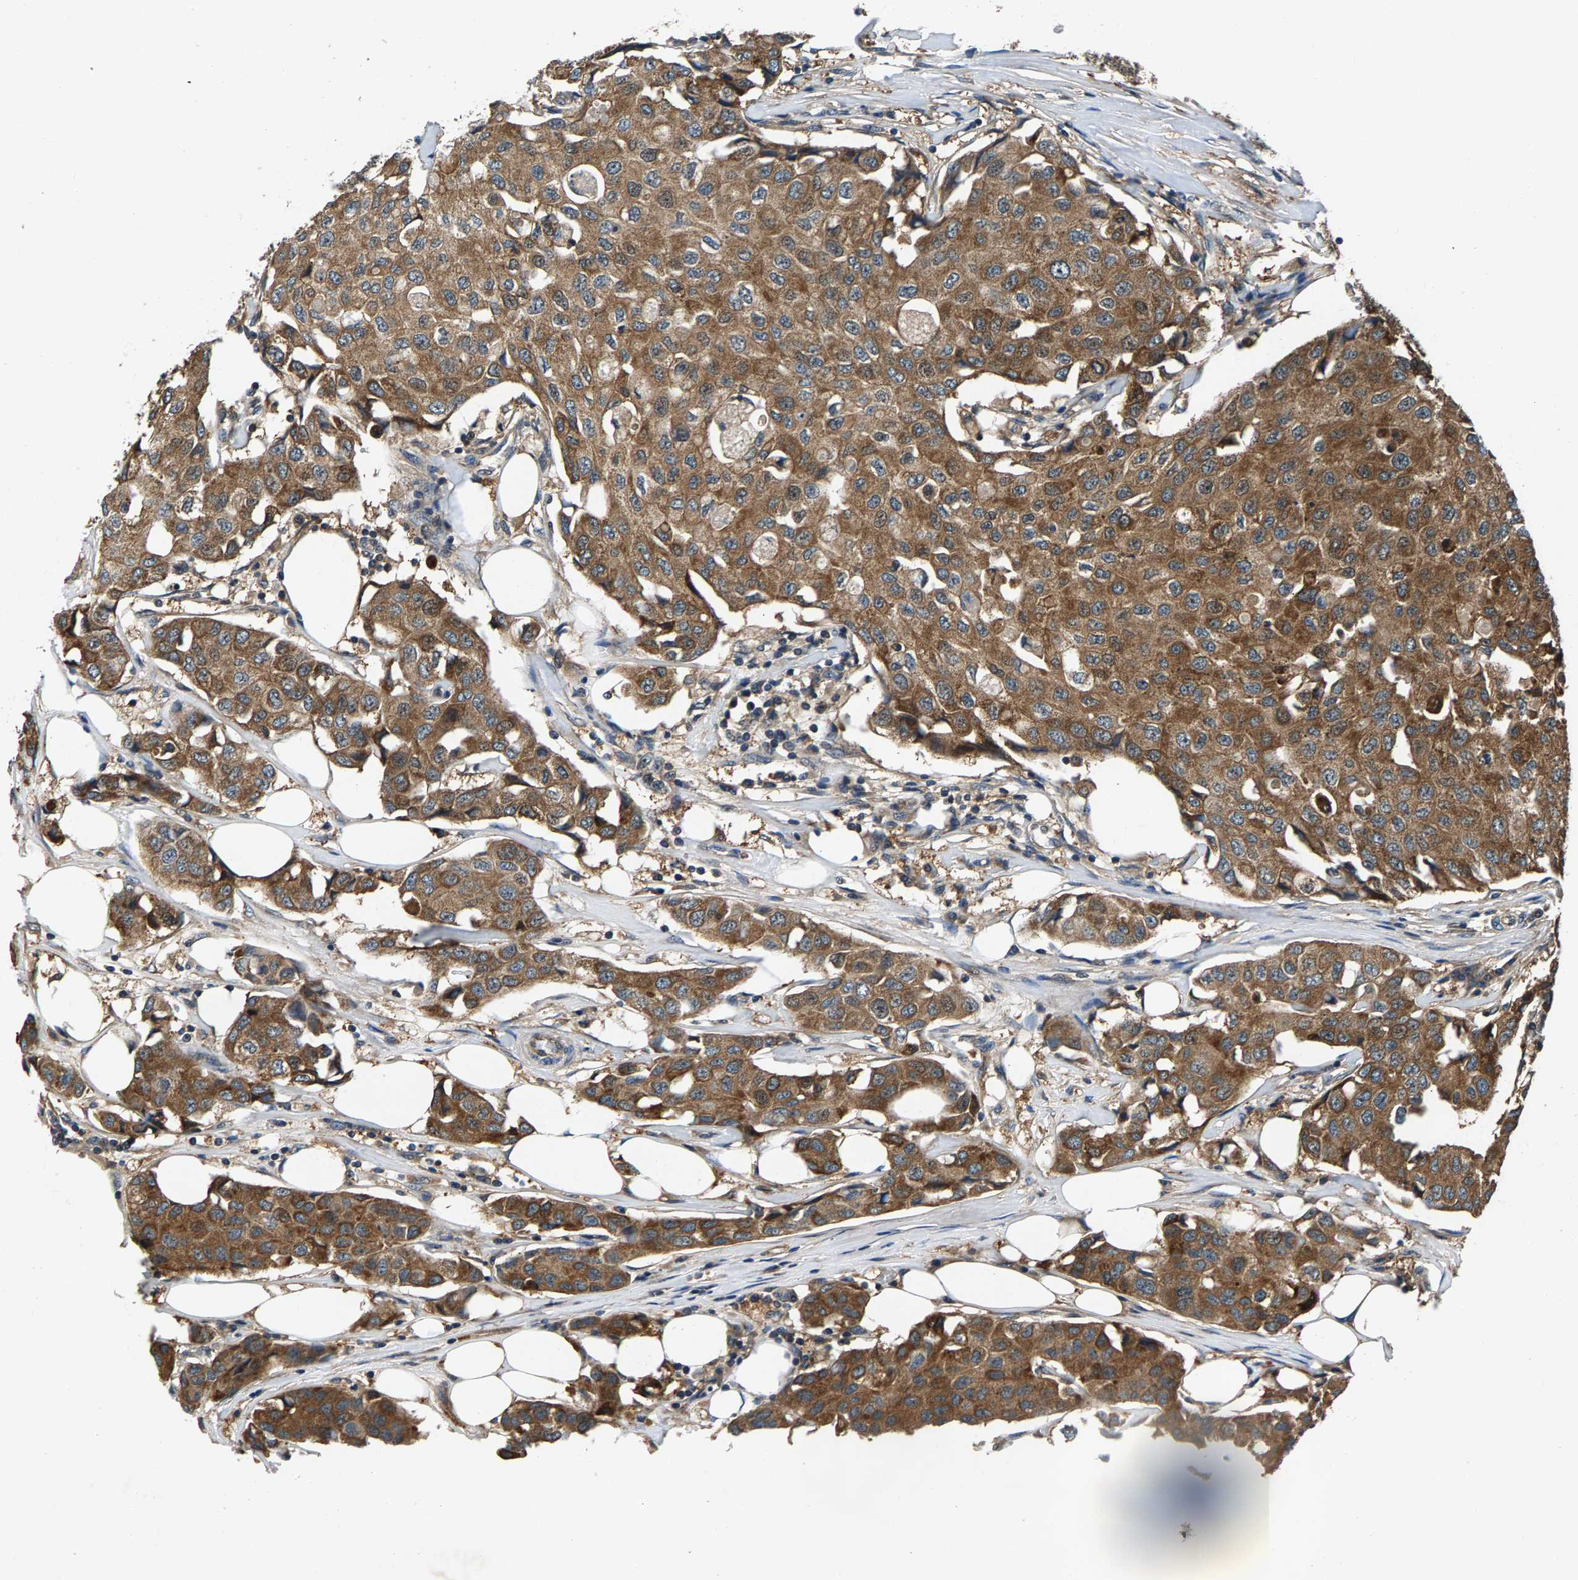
{"staining": {"intensity": "moderate", "quantity": ">75%", "location": "cytoplasmic/membranous"}, "tissue": "breast cancer", "cell_type": "Tumor cells", "image_type": "cancer", "snomed": [{"axis": "morphology", "description": "Duct carcinoma"}, {"axis": "topography", "description": "Breast"}], "caption": "Immunohistochemistry (IHC) of breast intraductal carcinoma displays medium levels of moderate cytoplasmic/membranous positivity in about >75% of tumor cells.", "gene": "FAM78A", "patient": {"sex": "female", "age": 80}}